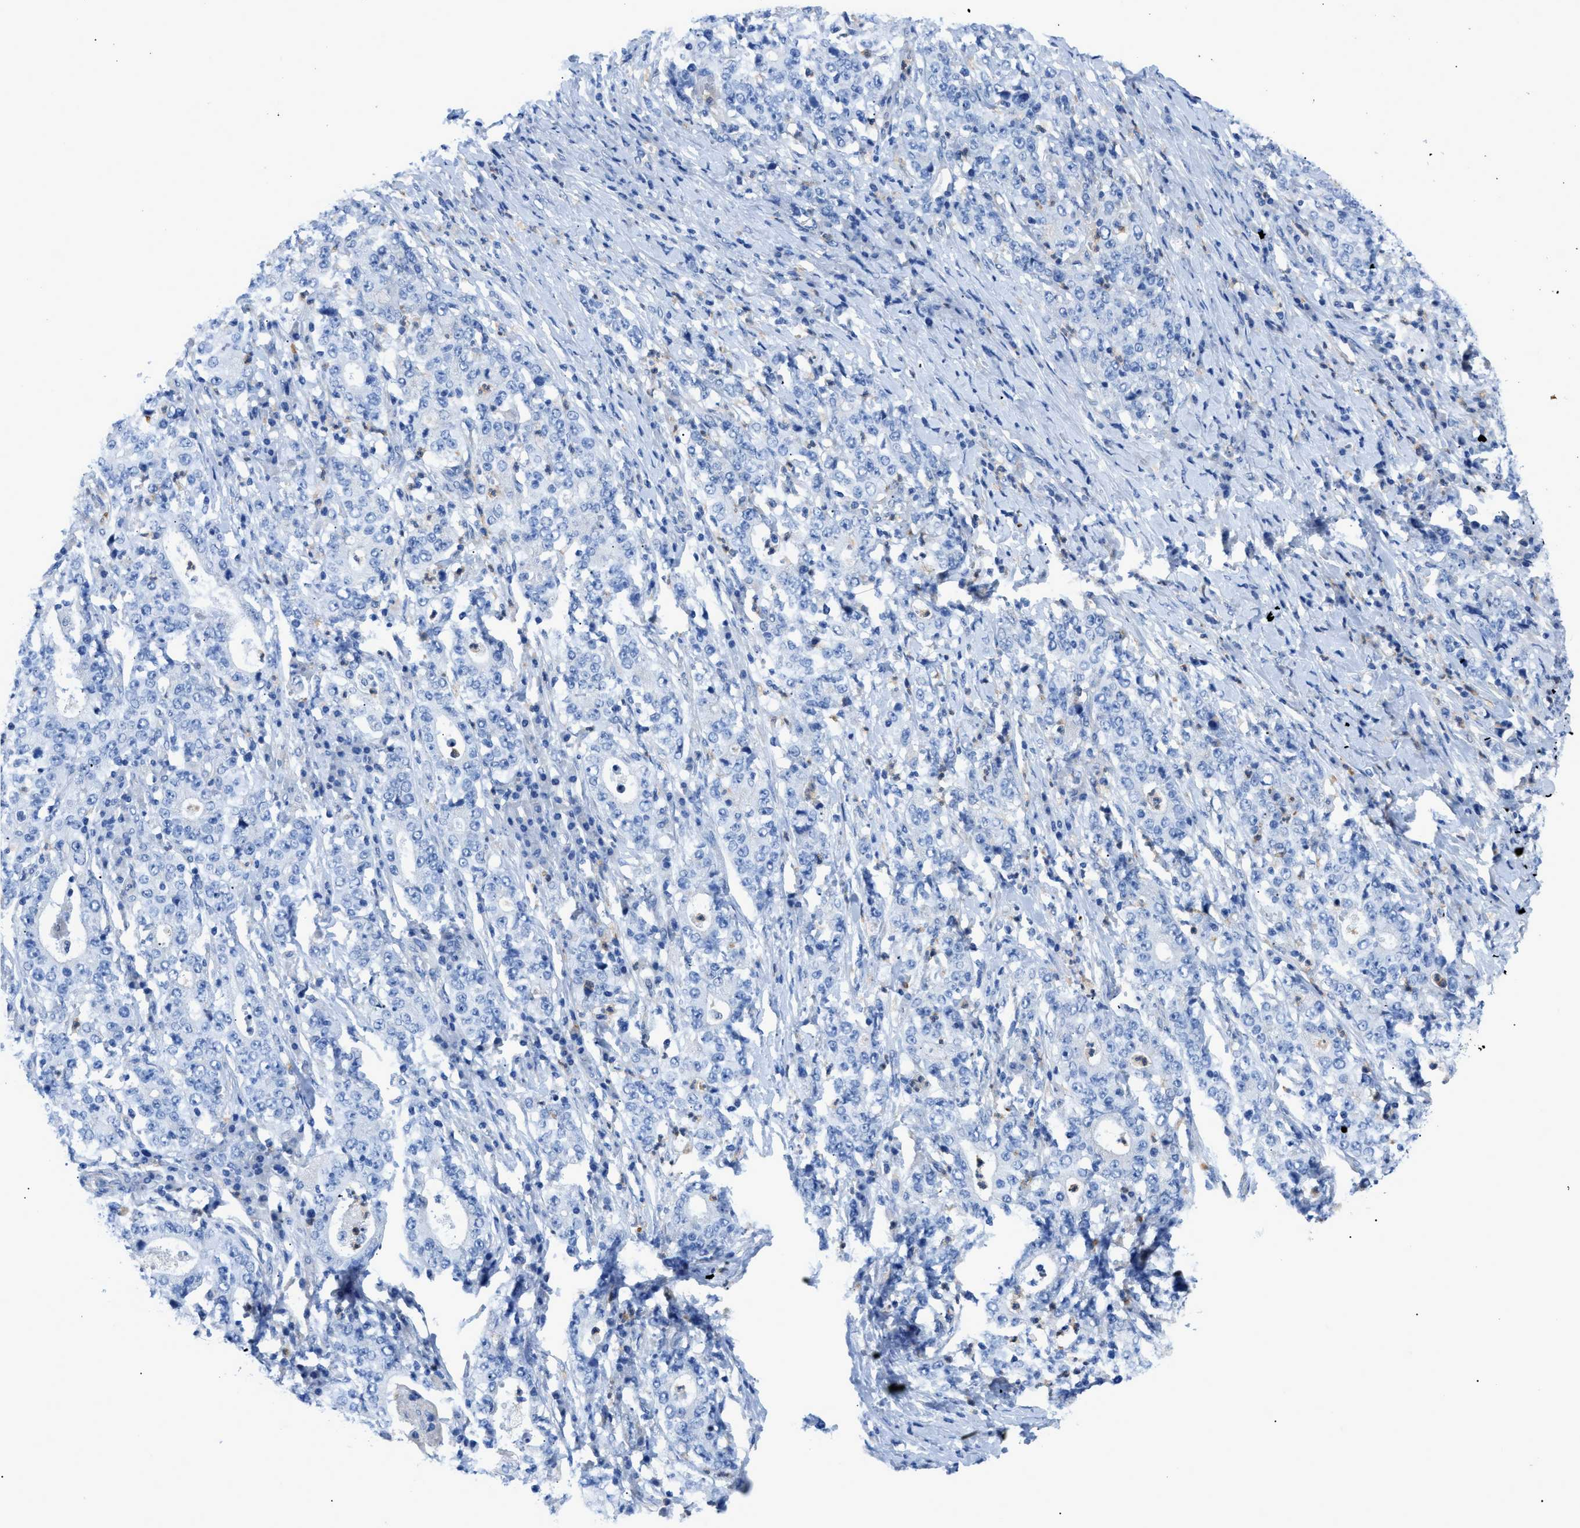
{"staining": {"intensity": "negative", "quantity": "none", "location": "none"}, "tissue": "stomach cancer", "cell_type": "Tumor cells", "image_type": "cancer", "snomed": [{"axis": "morphology", "description": "Normal tissue, NOS"}, {"axis": "morphology", "description": "Adenocarcinoma, NOS"}, {"axis": "topography", "description": "Stomach, upper"}, {"axis": "topography", "description": "Stomach"}], "caption": "High power microscopy micrograph of an IHC micrograph of stomach cancer, revealing no significant staining in tumor cells.", "gene": "ITPR1", "patient": {"sex": "male", "age": 59}}